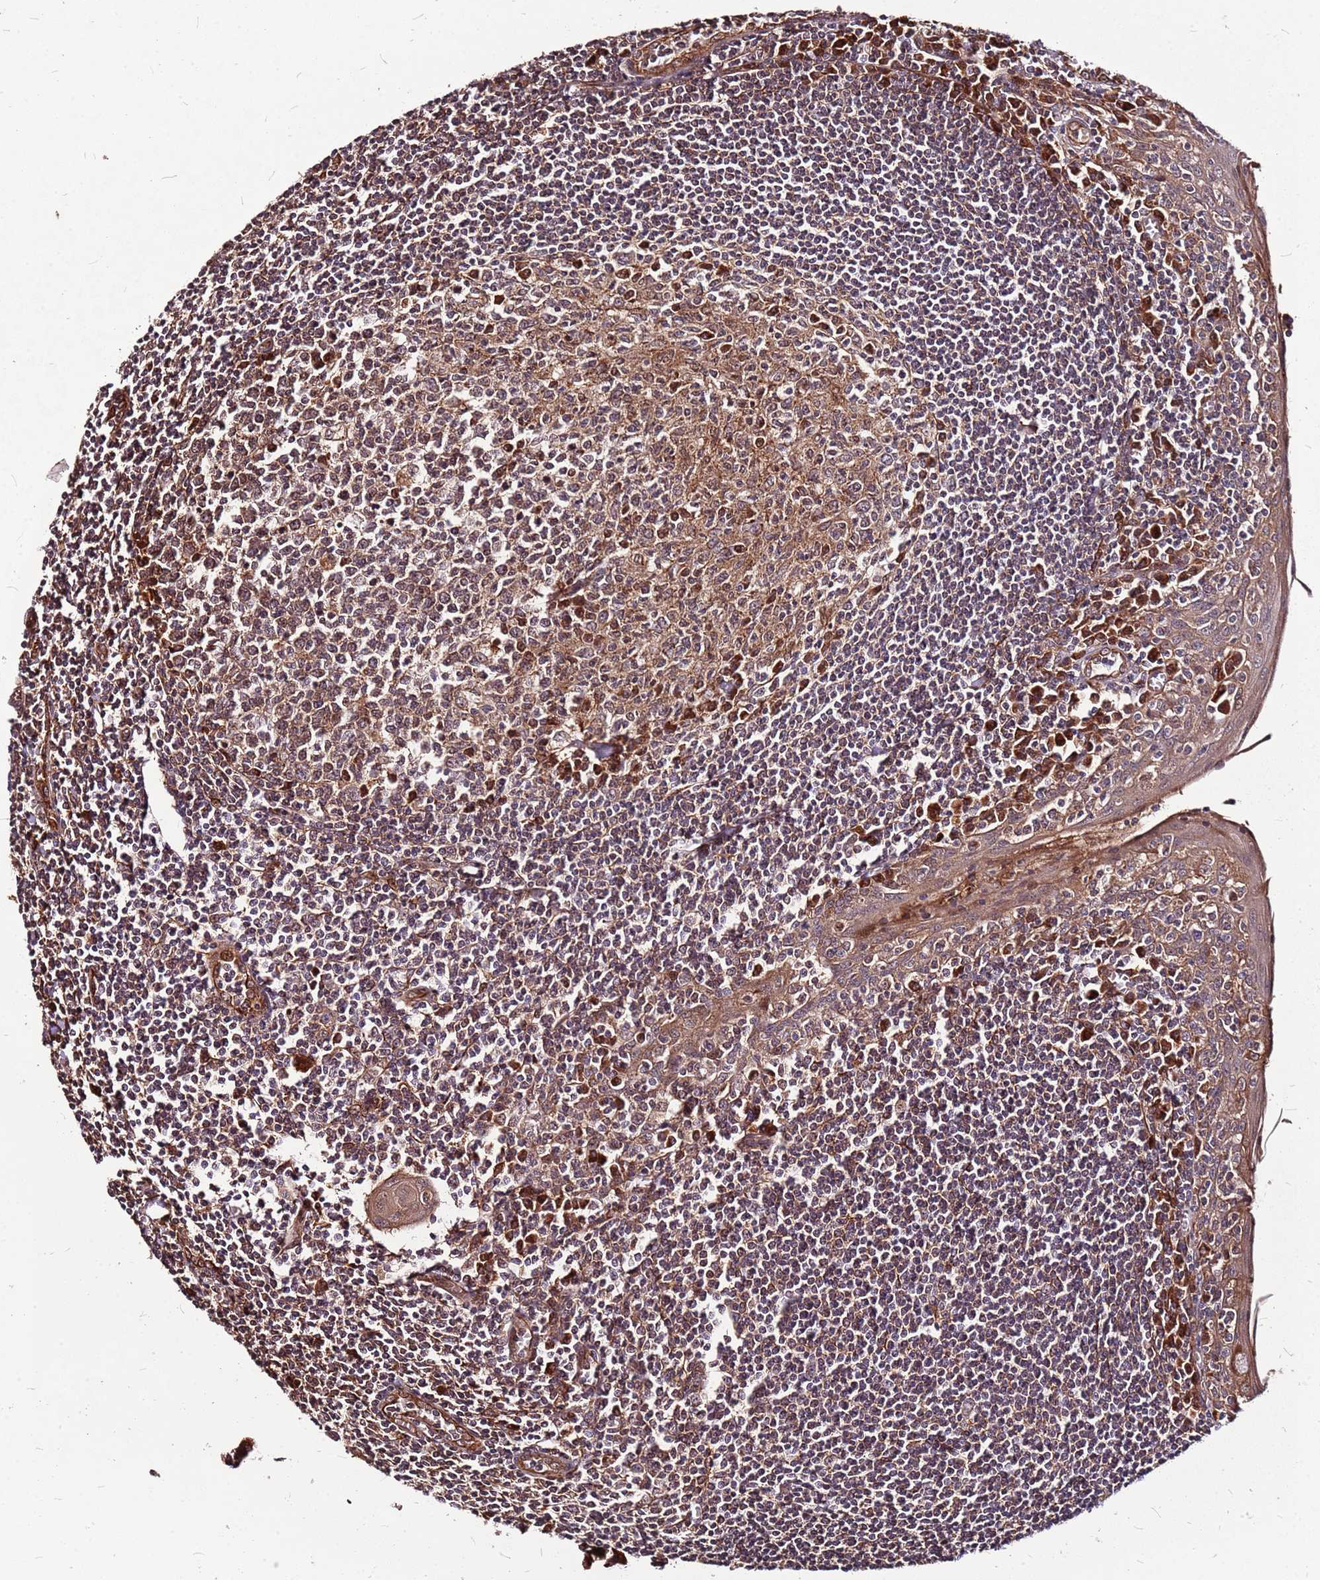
{"staining": {"intensity": "strong", "quantity": ">75%", "location": "cytoplasmic/membranous"}, "tissue": "tonsil", "cell_type": "Germinal center cells", "image_type": "normal", "snomed": [{"axis": "morphology", "description": "Normal tissue, NOS"}, {"axis": "topography", "description": "Tonsil"}], "caption": "Protein expression by IHC shows strong cytoplasmic/membranous positivity in approximately >75% of germinal center cells in normal tonsil.", "gene": "LYPLAL1", "patient": {"sex": "male", "age": 27}}